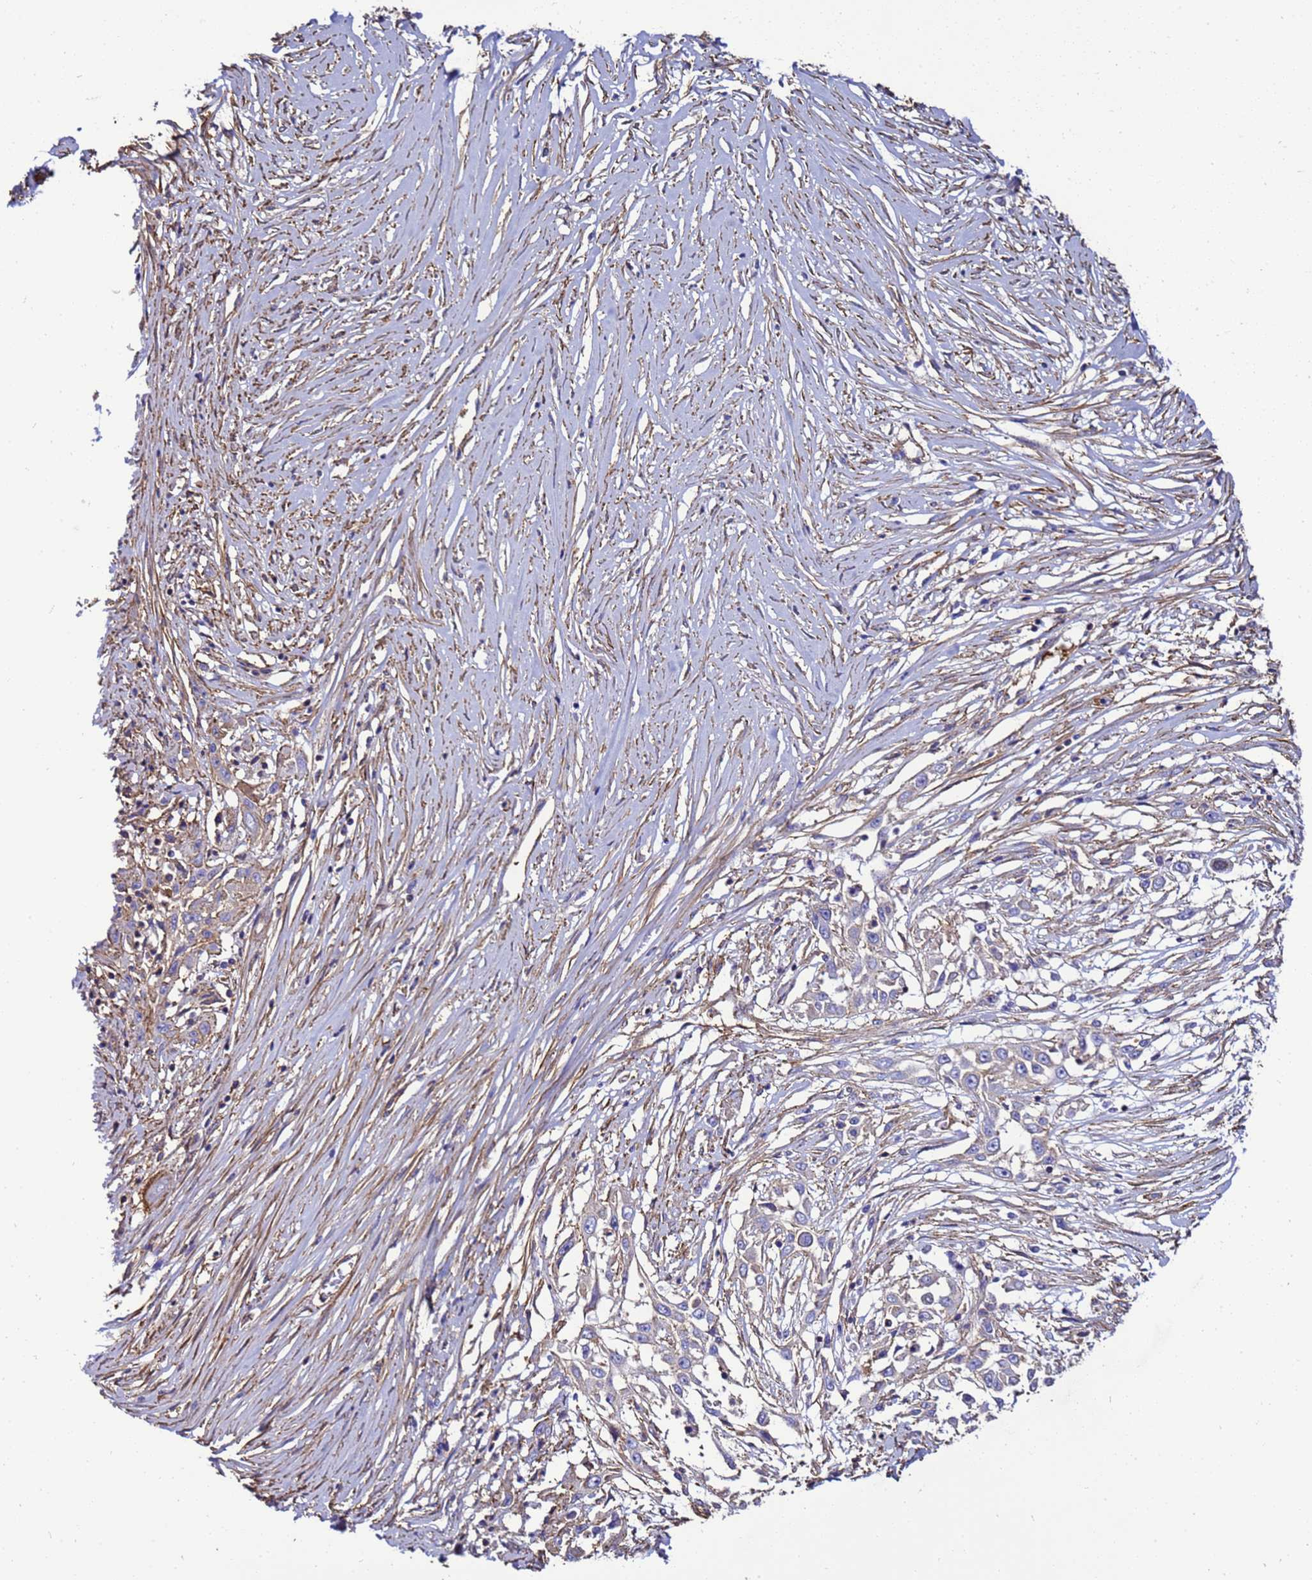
{"staining": {"intensity": "negative", "quantity": "none", "location": "none"}, "tissue": "skin cancer", "cell_type": "Tumor cells", "image_type": "cancer", "snomed": [{"axis": "morphology", "description": "Squamous cell carcinoma, NOS"}, {"axis": "morphology", "description": "Squamous cell carcinoma, metastatic, NOS"}, {"axis": "topography", "description": "Skin"}, {"axis": "topography", "description": "Lymph node"}], "caption": "A photomicrograph of human skin cancer (squamous cell carcinoma) is negative for staining in tumor cells.", "gene": "MYL12A", "patient": {"sex": "male", "age": 75}}